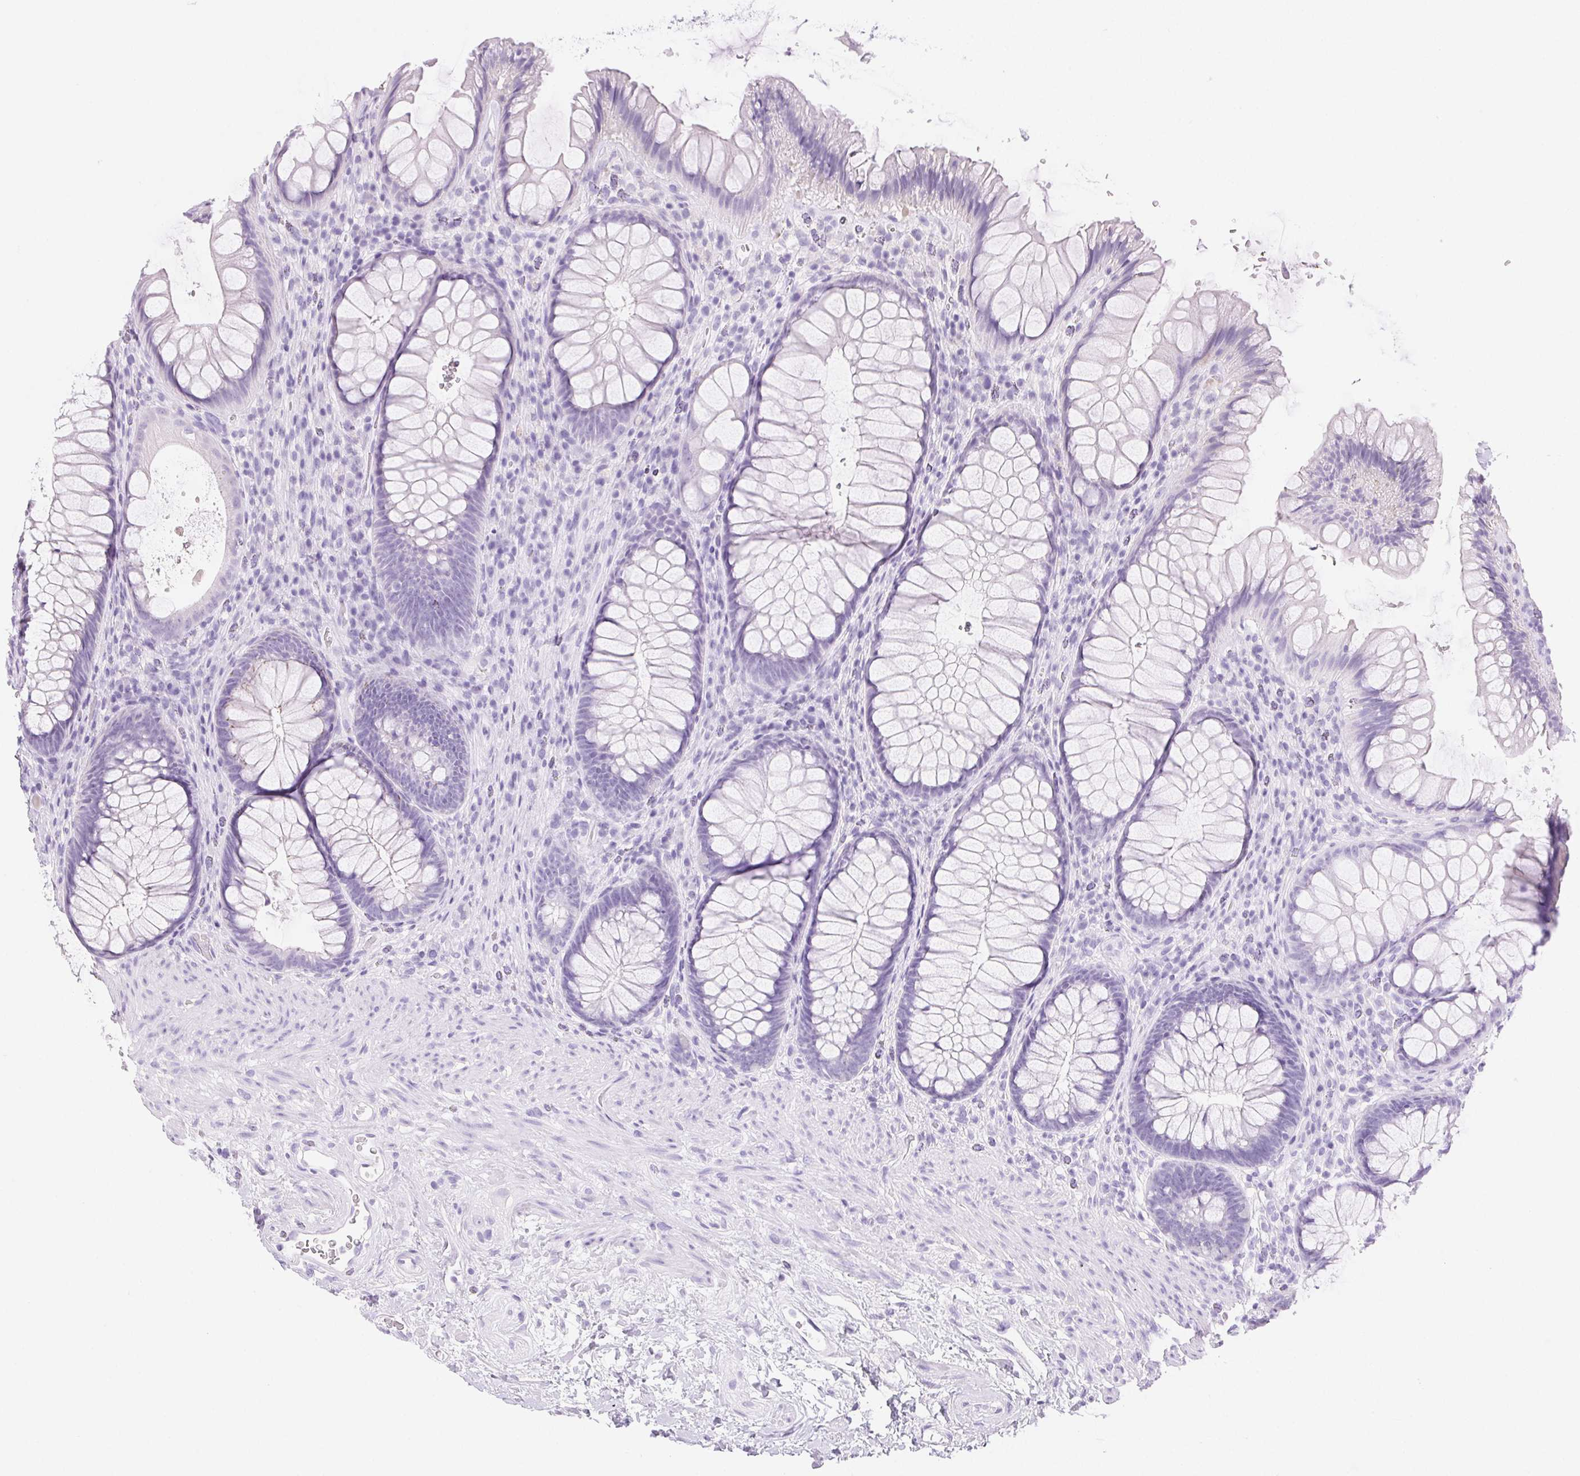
{"staining": {"intensity": "negative", "quantity": "none", "location": "none"}, "tissue": "rectum", "cell_type": "Glandular cells", "image_type": "normal", "snomed": [{"axis": "morphology", "description": "Normal tissue, NOS"}, {"axis": "topography", "description": "Smooth muscle"}, {"axis": "topography", "description": "Rectum"}], "caption": "IHC image of unremarkable rectum: rectum stained with DAB (3,3'-diaminobenzidine) displays no significant protein positivity in glandular cells. (Brightfield microscopy of DAB IHC at high magnification).", "gene": "CLDN16", "patient": {"sex": "male", "age": 53}}